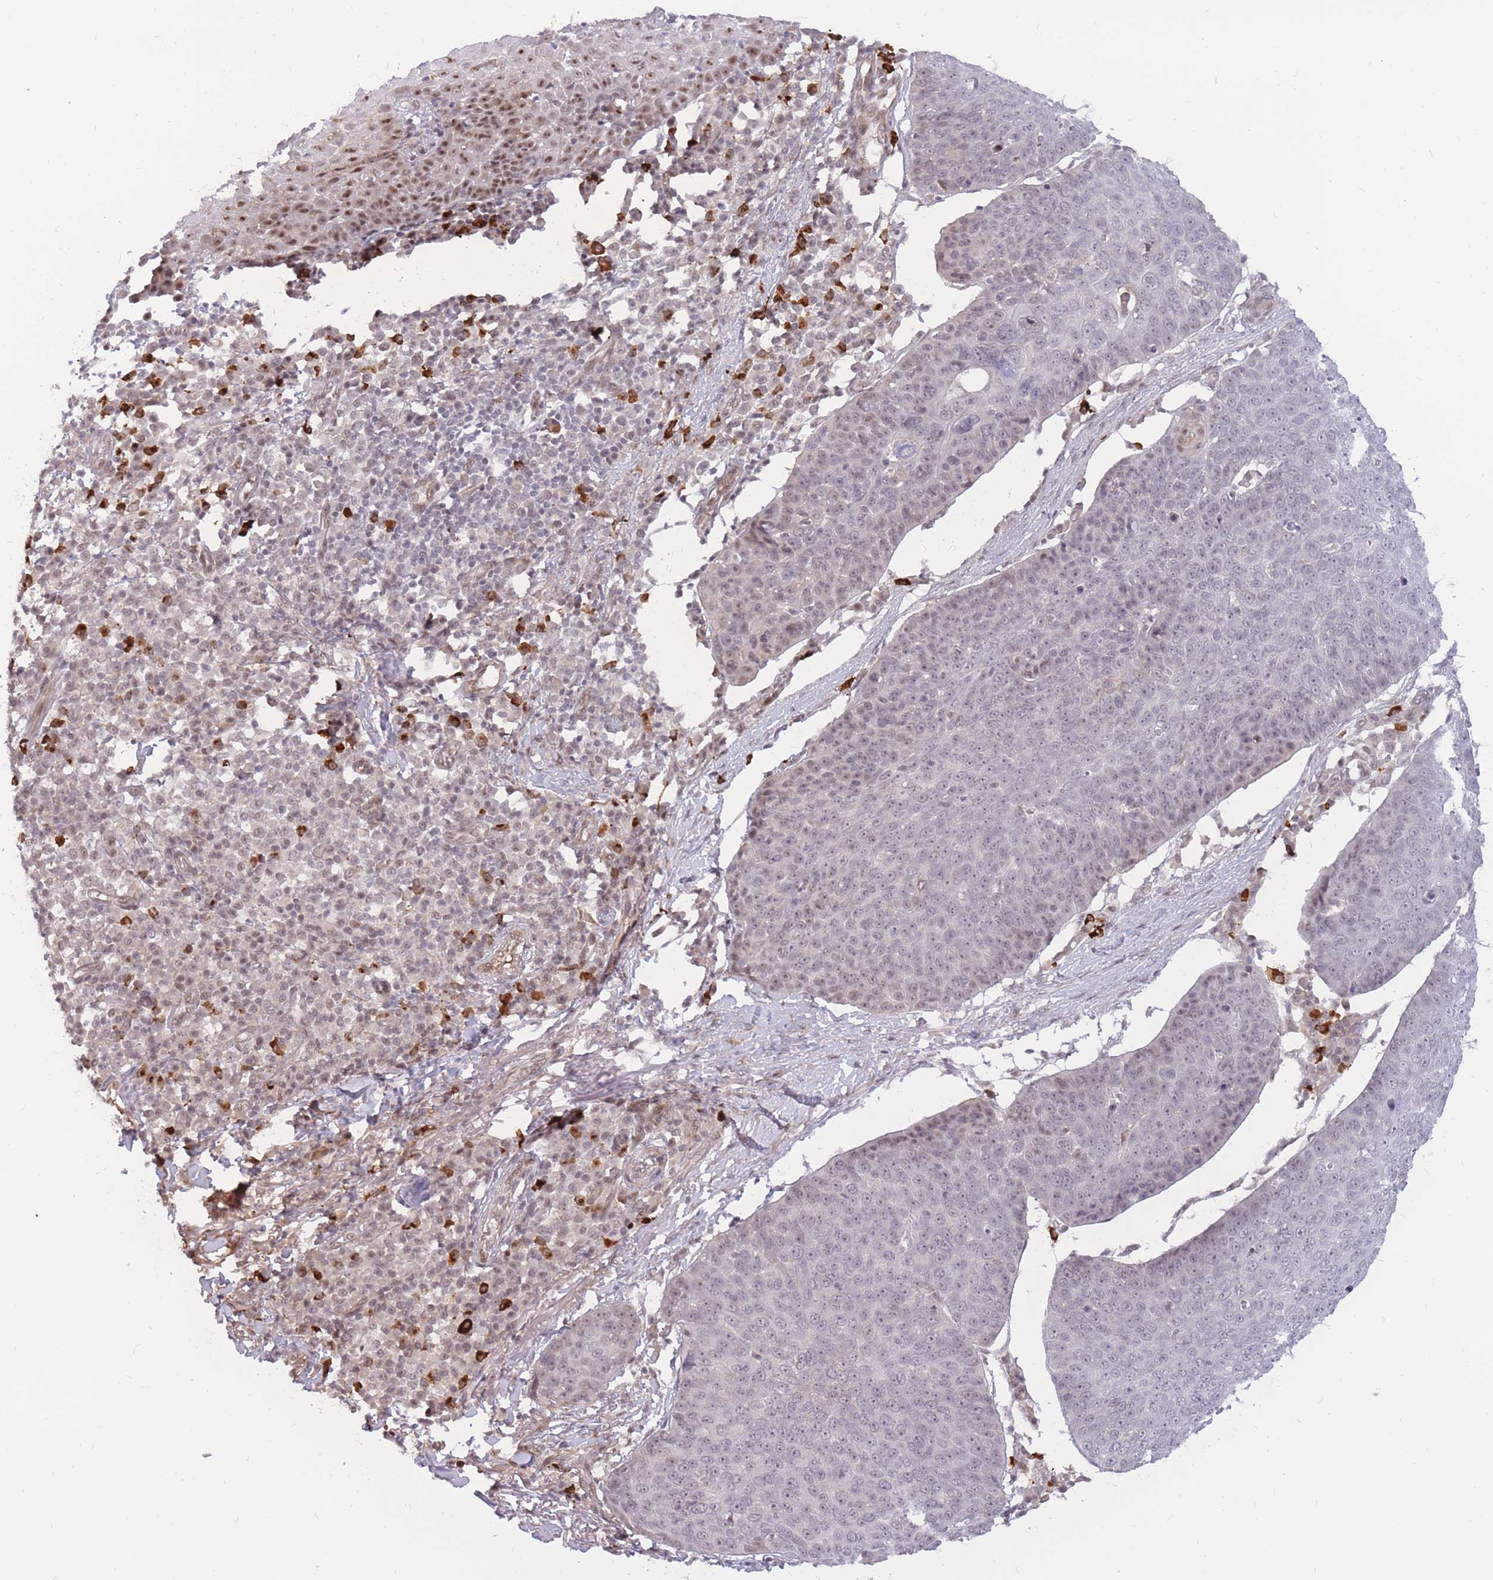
{"staining": {"intensity": "weak", "quantity": "25%-75%", "location": "nuclear"}, "tissue": "skin cancer", "cell_type": "Tumor cells", "image_type": "cancer", "snomed": [{"axis": "morphology", "description": "Squamous cell carcinoma, NOS"}, {"axis": "topography", "description": "Skin"}], "caption": "An immunohistochemistry micrograph of neoplastic tissue is shown. Protein staining in brown highlights weak nuclear positivity in squamous cell carcinoma (skin) within tumor cells. The protein of interest is stained brown, and the nuclei are stained in blue (DAB (3,3'-diaminobenzidine) IHC with brightfield microscopy, high magnification).", "gene": "ERICH6B", "patient": {"sex": "male", "age": 71}}